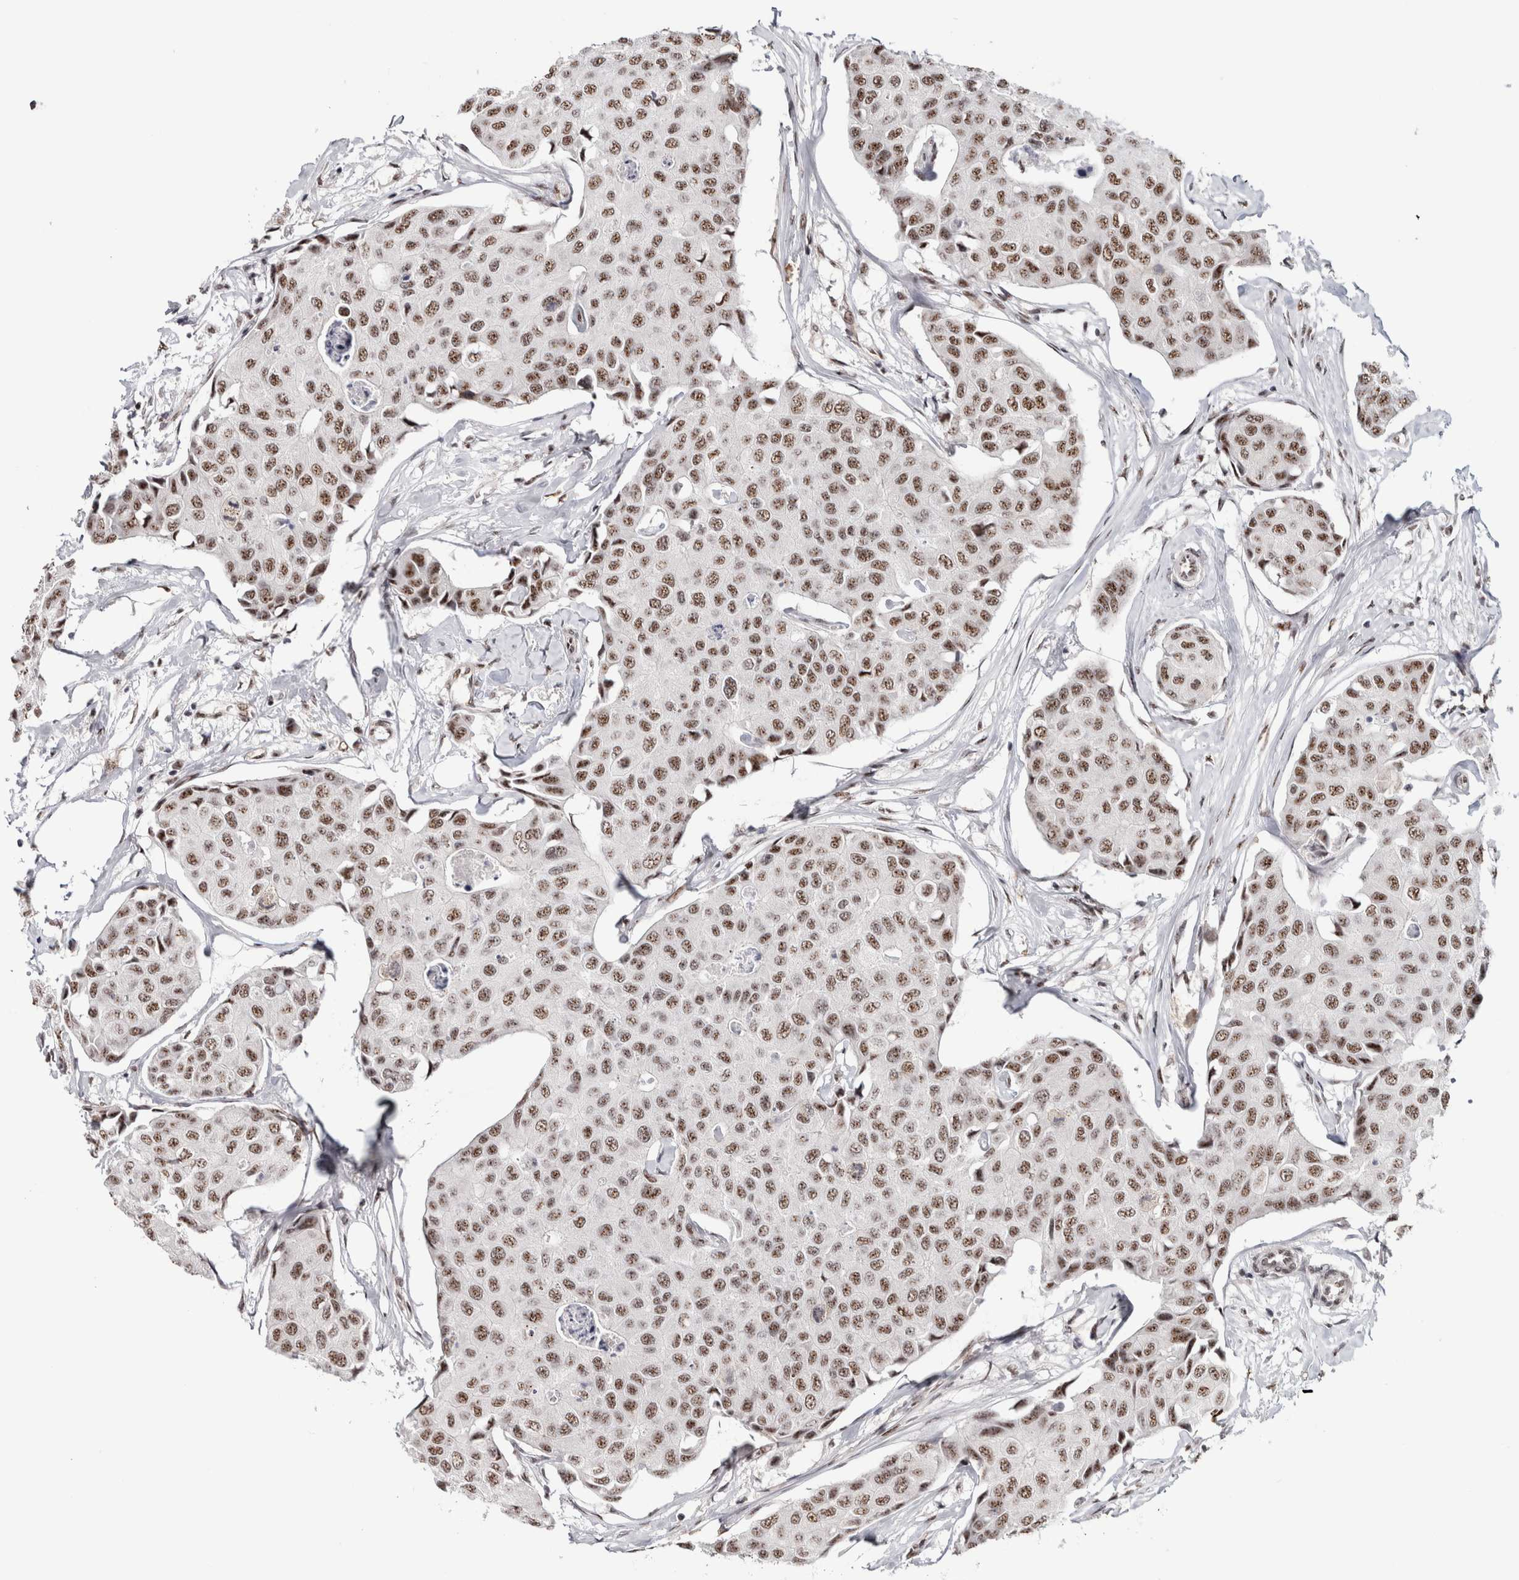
{"staining": {"intensity": "moderate", "quantity": ">75%", "location": "nuclear"}, "tissue": "breast cancer", "cell_type": "Tumor cells", "image_type": "cancer", "snomed": [{"axis": "morphology", "description": "Duct carcinoma"}, {"axis": "topography", "description": "Breast"}], "caption": "This photomicrograph exhibits immunohistochemistry (IHC) staining of breast intraductal carcinoma, with medium moderate nuclear staining in about >75% of tumor cells.", "gene": "MKNK1", "patient": {"sex": "female", "age": 80}}